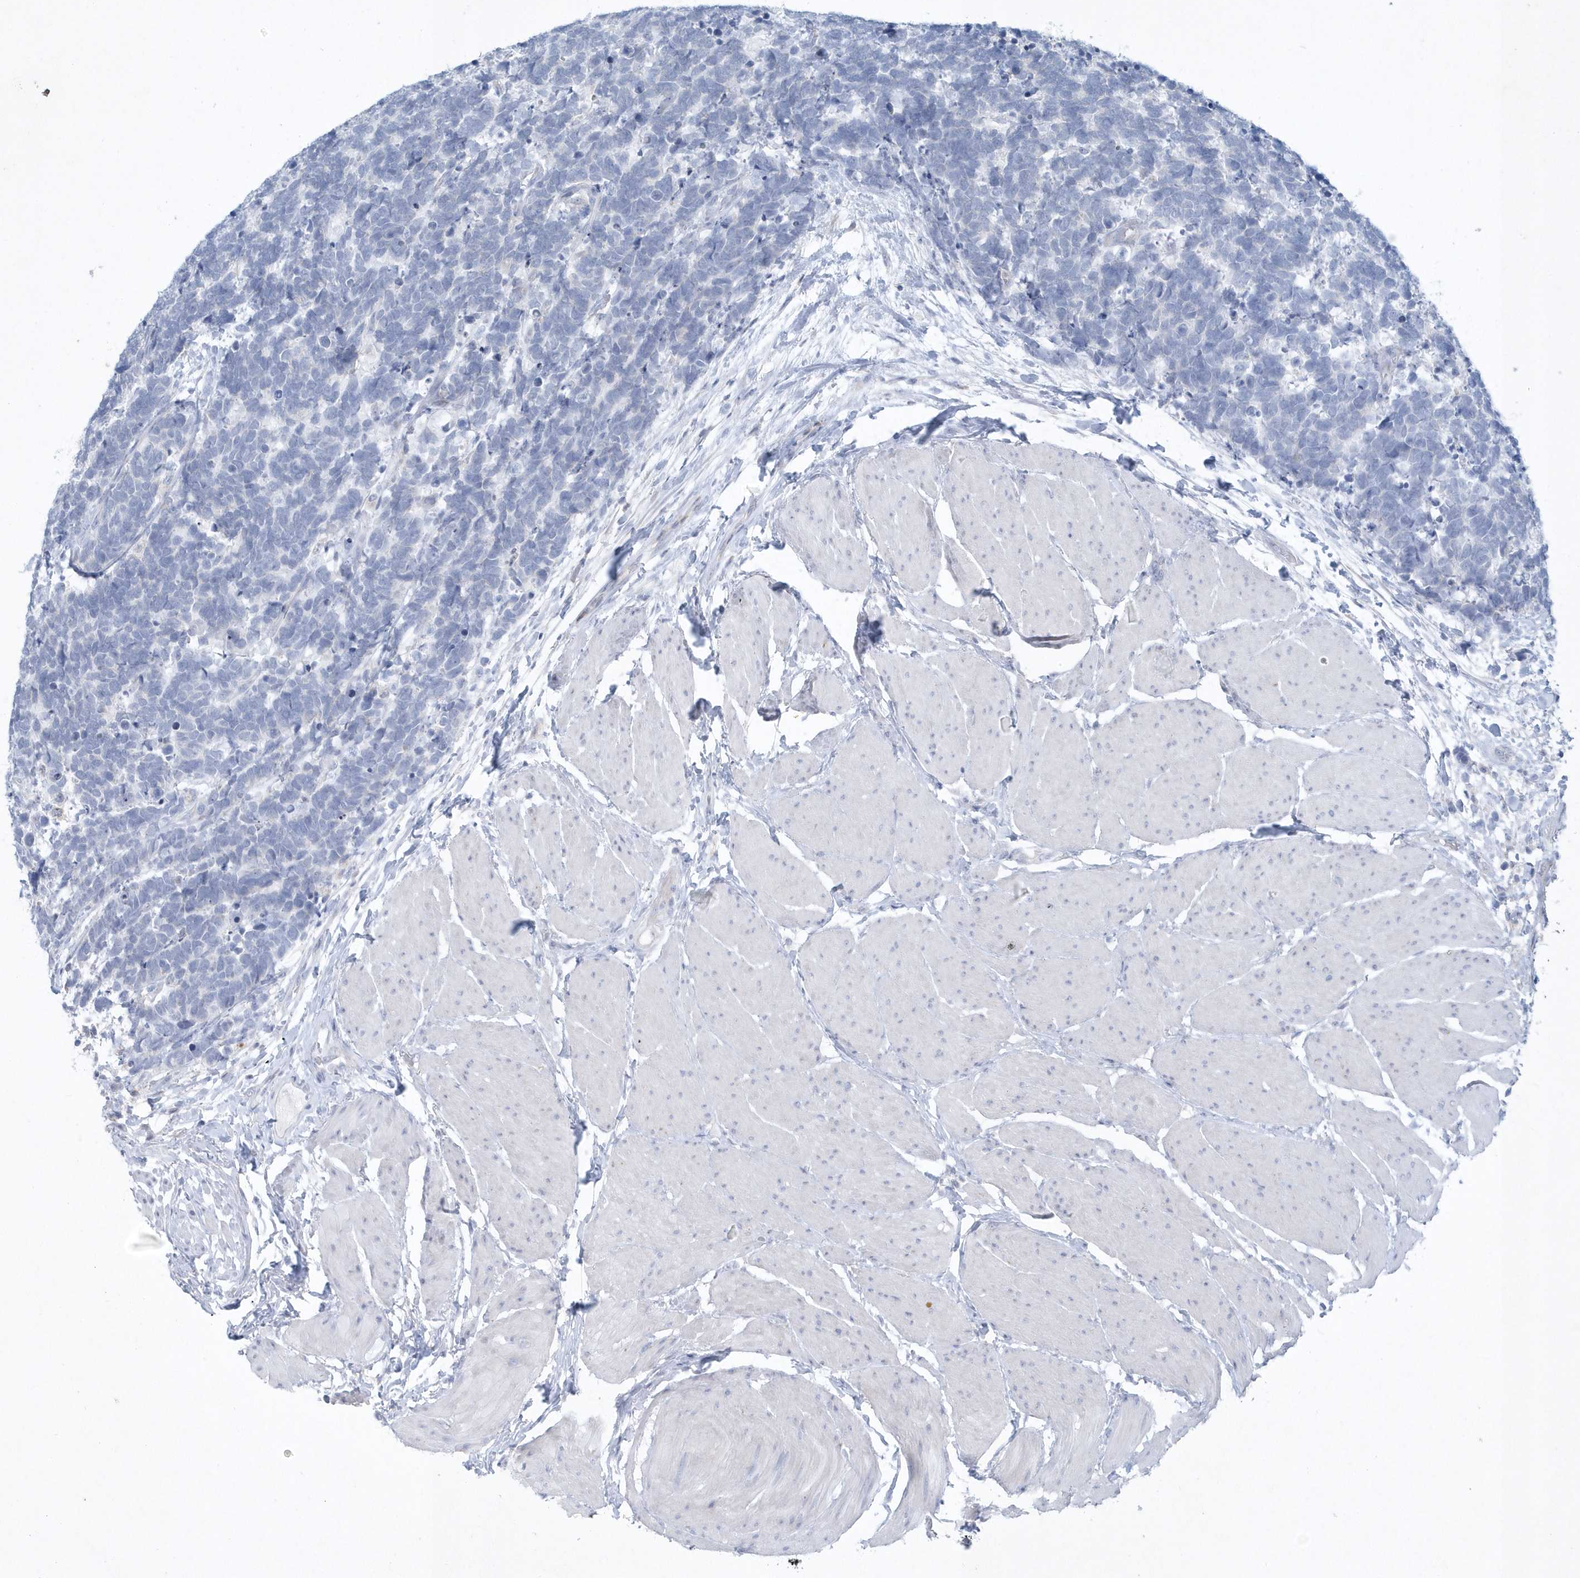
{"staining": {"intensity": "negative", "quantity": "none", "location": "none"}, "tissue": "carcinoid", "cell_type": "Tumor cells", "image_type": "cancer", "snomed": [{"axis": "morphology", "description": "Carcinoma, NOS"}, {"axis": "morphology", "description": "Carcinoid, malignant, NOS"}, {"axis": "topography", "description": "Urinary bladder"}], "caption": "An IHC micrograph of carcinoid (malignant) is shown. There is no staining in tumor cells of carcinoid (malignant).", "gene": "NIPAL1", "patient": {"sex": "male", "age": 57}}